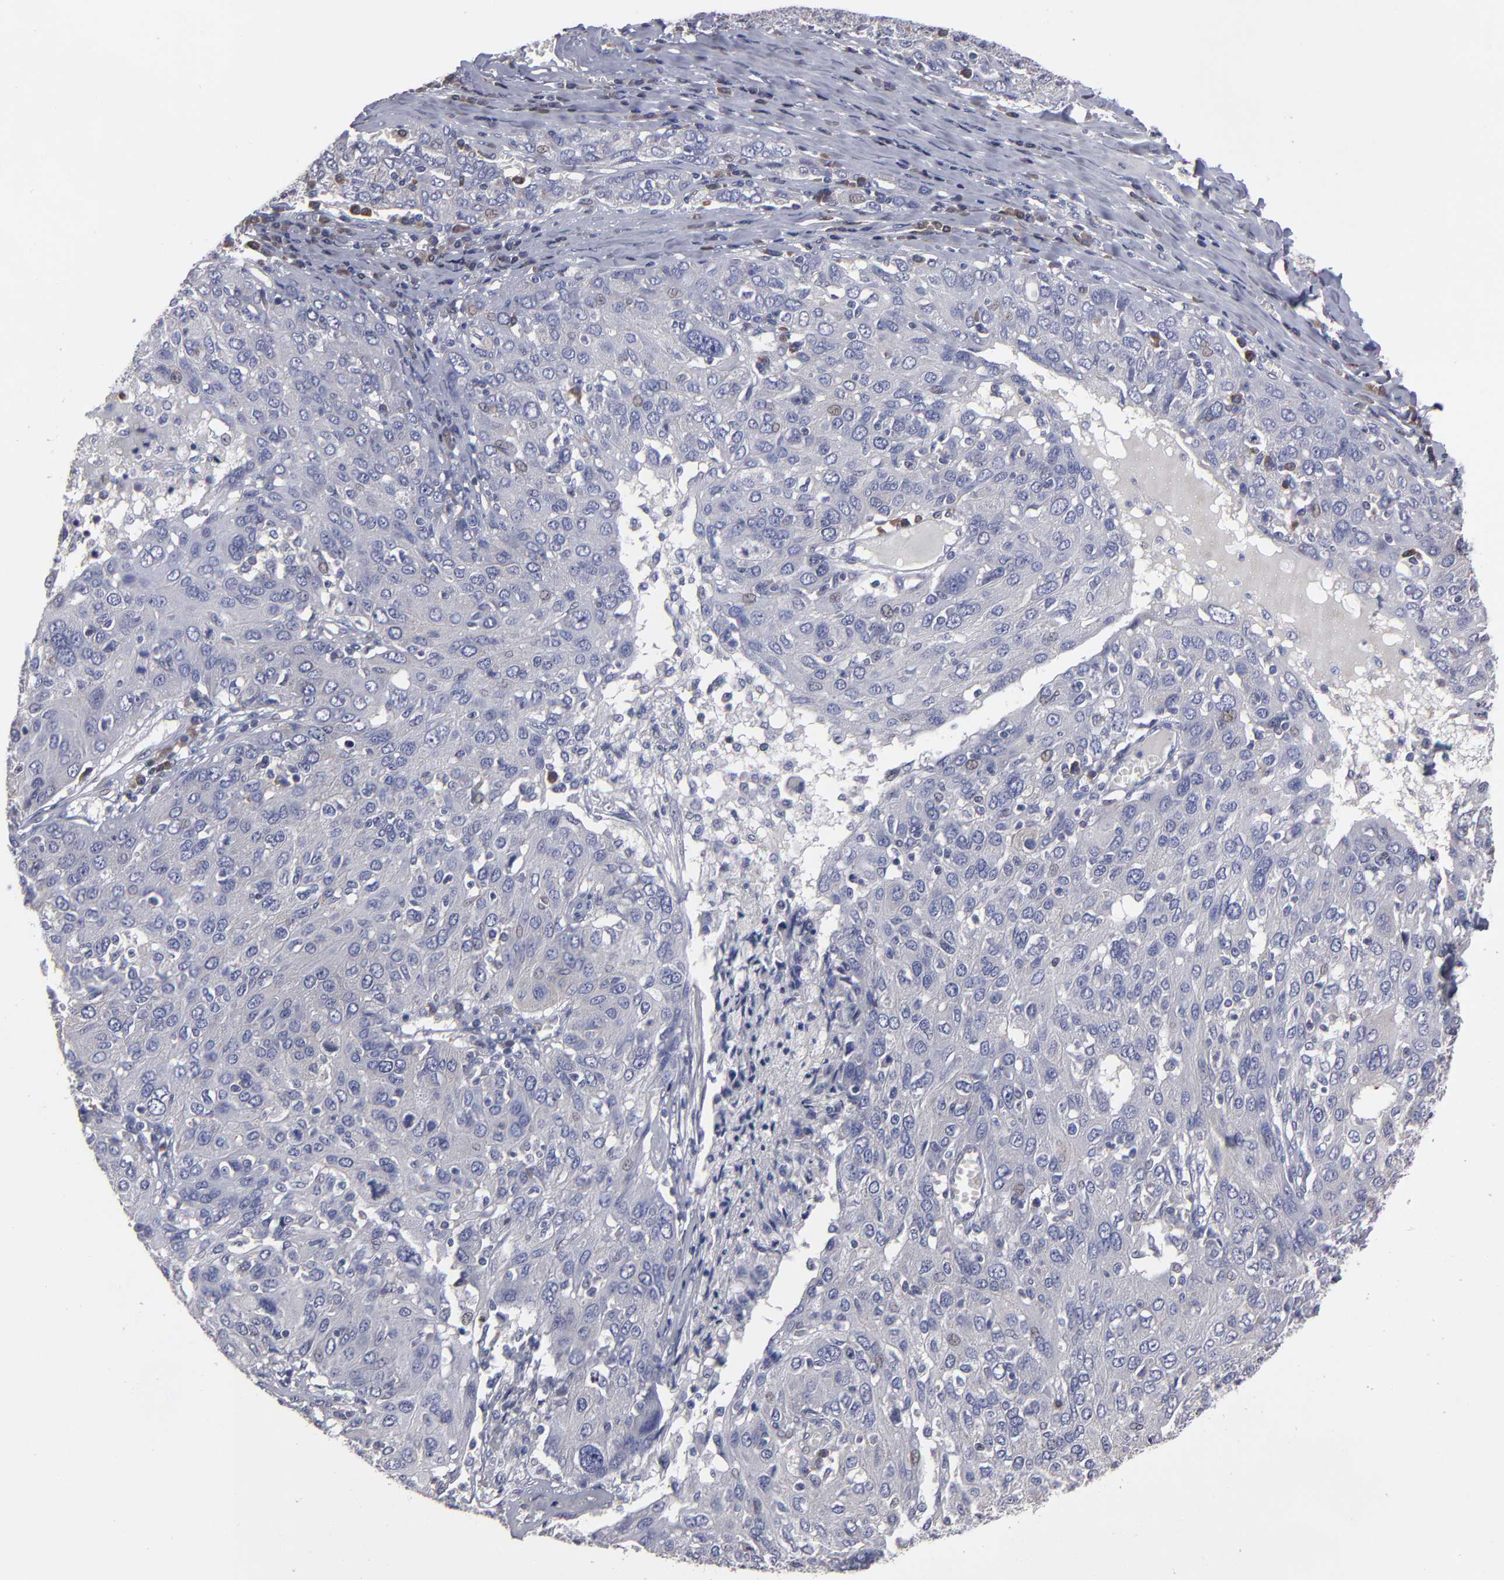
{"staining": {"intensity": "weak", "quantity": "<25%", "location": "nuclear"}, "tissue": "ovarian cancer", "cell_type": "Tumor cells", "image_type": "cancer", "snomed": [{"axis": "morphology", "description": "Carcinoma, endometroid"}, {"axis": "topography", "description": "Ovary"}], "caption": "DAB immunohistochemical staining of endometroid carcinoma (ovarian) exhibits no significant positivity in tumor cells.", "gene": "CEP97", "patient": {"sex": "female", "age": 50}}